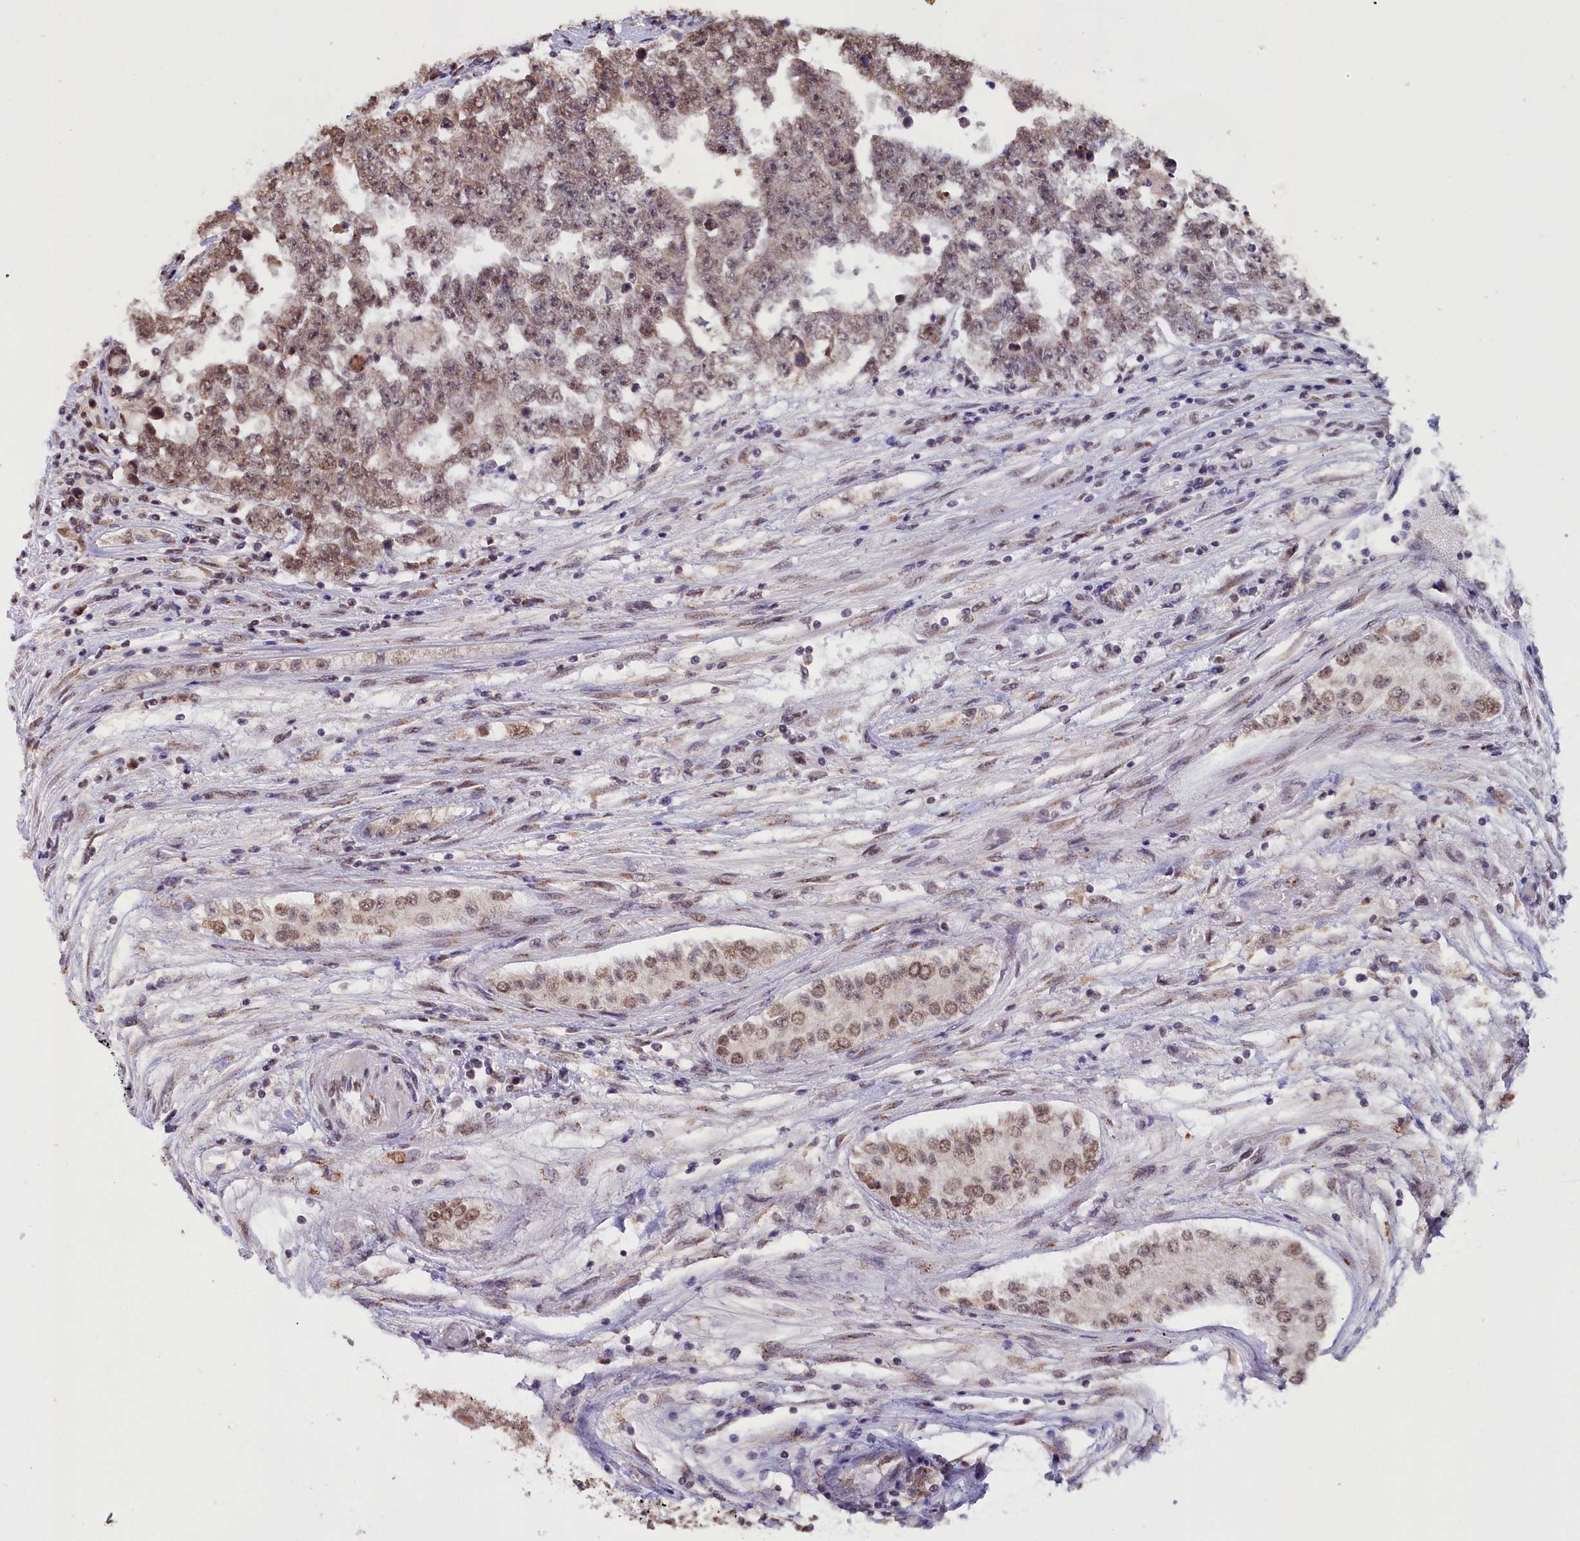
{"staining": {"intensity": "weak", "quantity": ">75%", "location": "nuclear"}, "tissue": "testis cancer", "cell_type": "Tumor cells", "image_type": "cancer", "snomed": [{"axis": "morphology", "description": "Carcinoma, Embryonal, NOS"}, {"axis": "topography", "description": "Testis"}], "caption": "This is a micrograph of immunohistochemistry (IHC) staining of embryonal carcinoma (testis), which shows weak staining in the nuclear of tumor cells.", "gene": "NCBP1", "patient": {"sex": "male", "age": 25}}